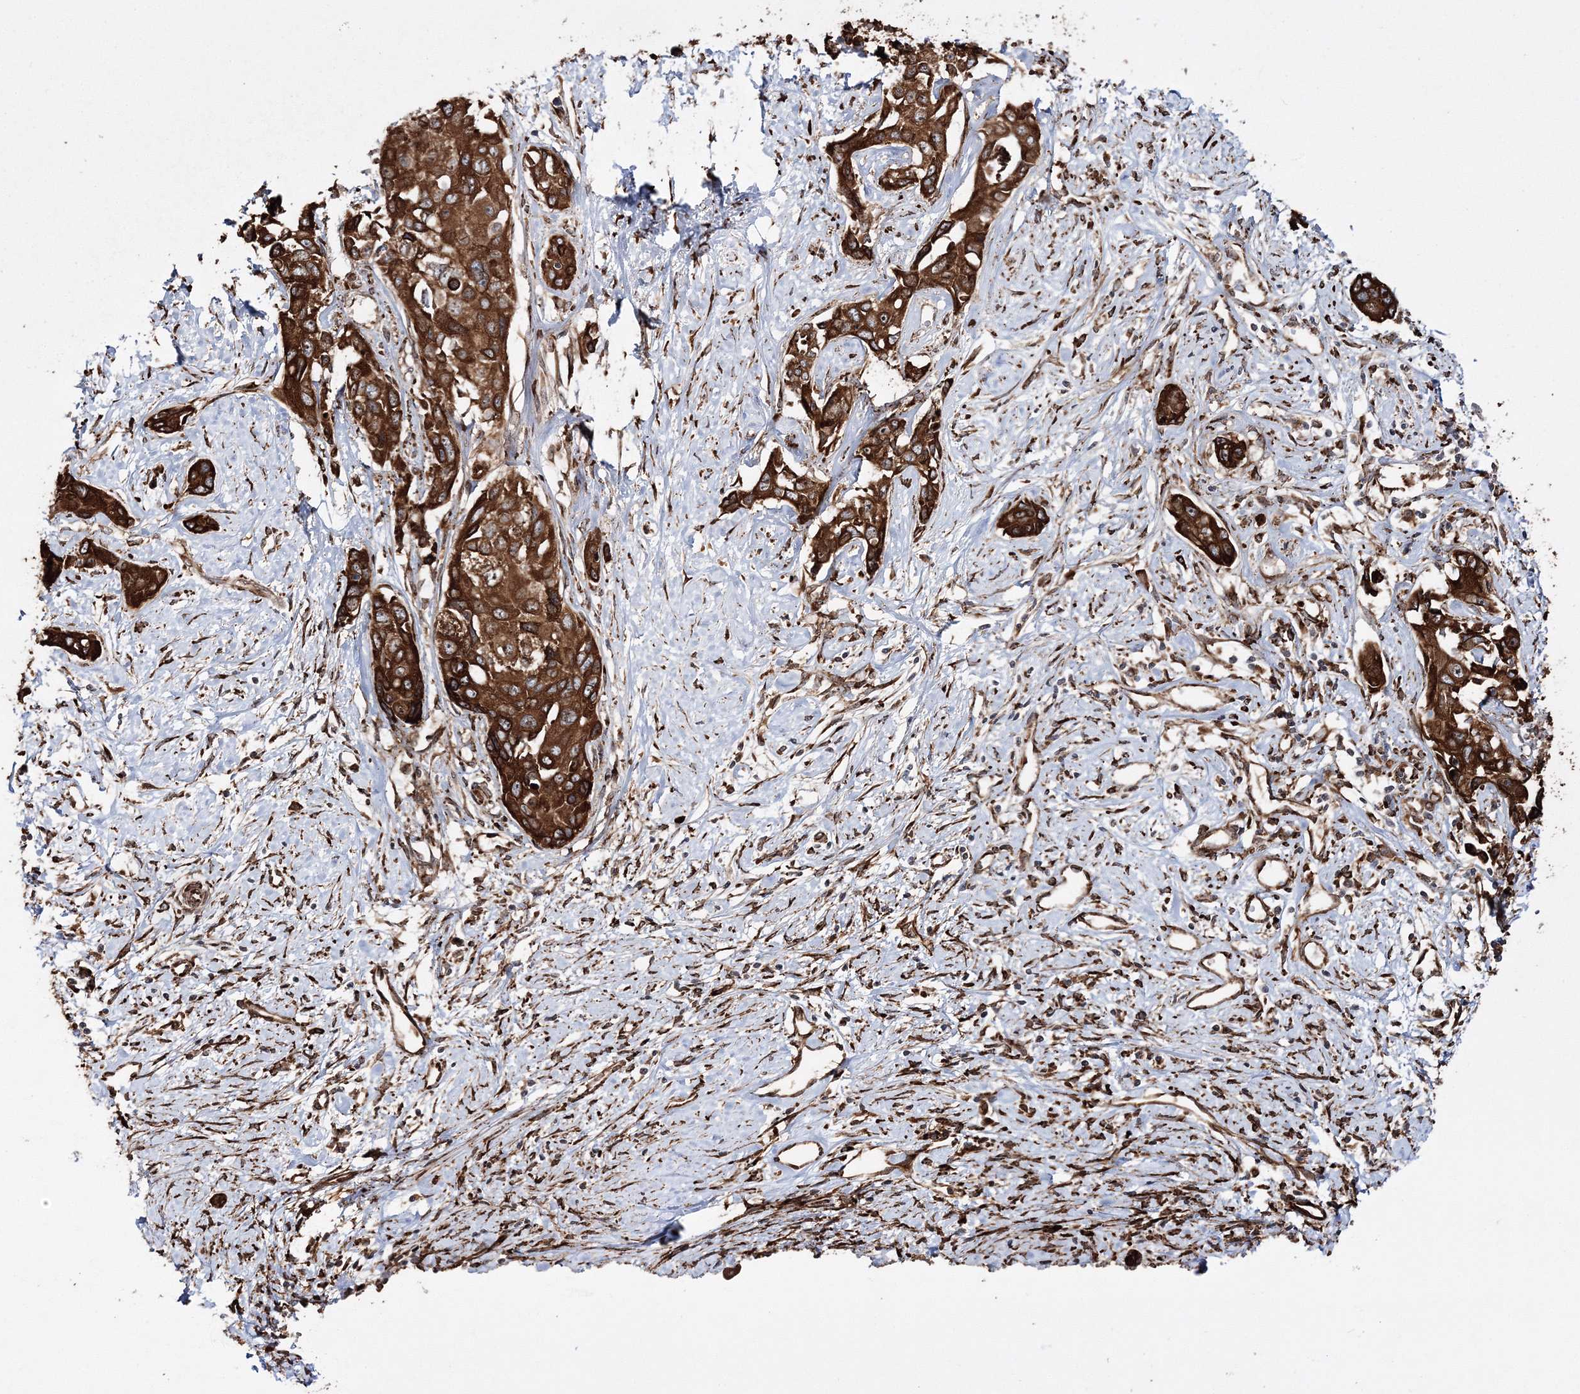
{"staining": {"intensity": "strong", "quantity": ">75%", "location": "cytoplasmic/membranous"}, "tissue": "liver cancer", "cell_type": "Tumor cells", "image_type": "cancer", "snomed": [{"axis": "morphology", "description": "Cholangiocarcinoma"}, {"axis": "topography", "description": "Liver"}], "caption": "Tumor cells reveal strong cytoplasmic/membranous positivity in approximately >75% of cells in liver cholangiocarcinoma.", "gene": "SCRN3", "patient": {"sex": "male", "age": 59}}